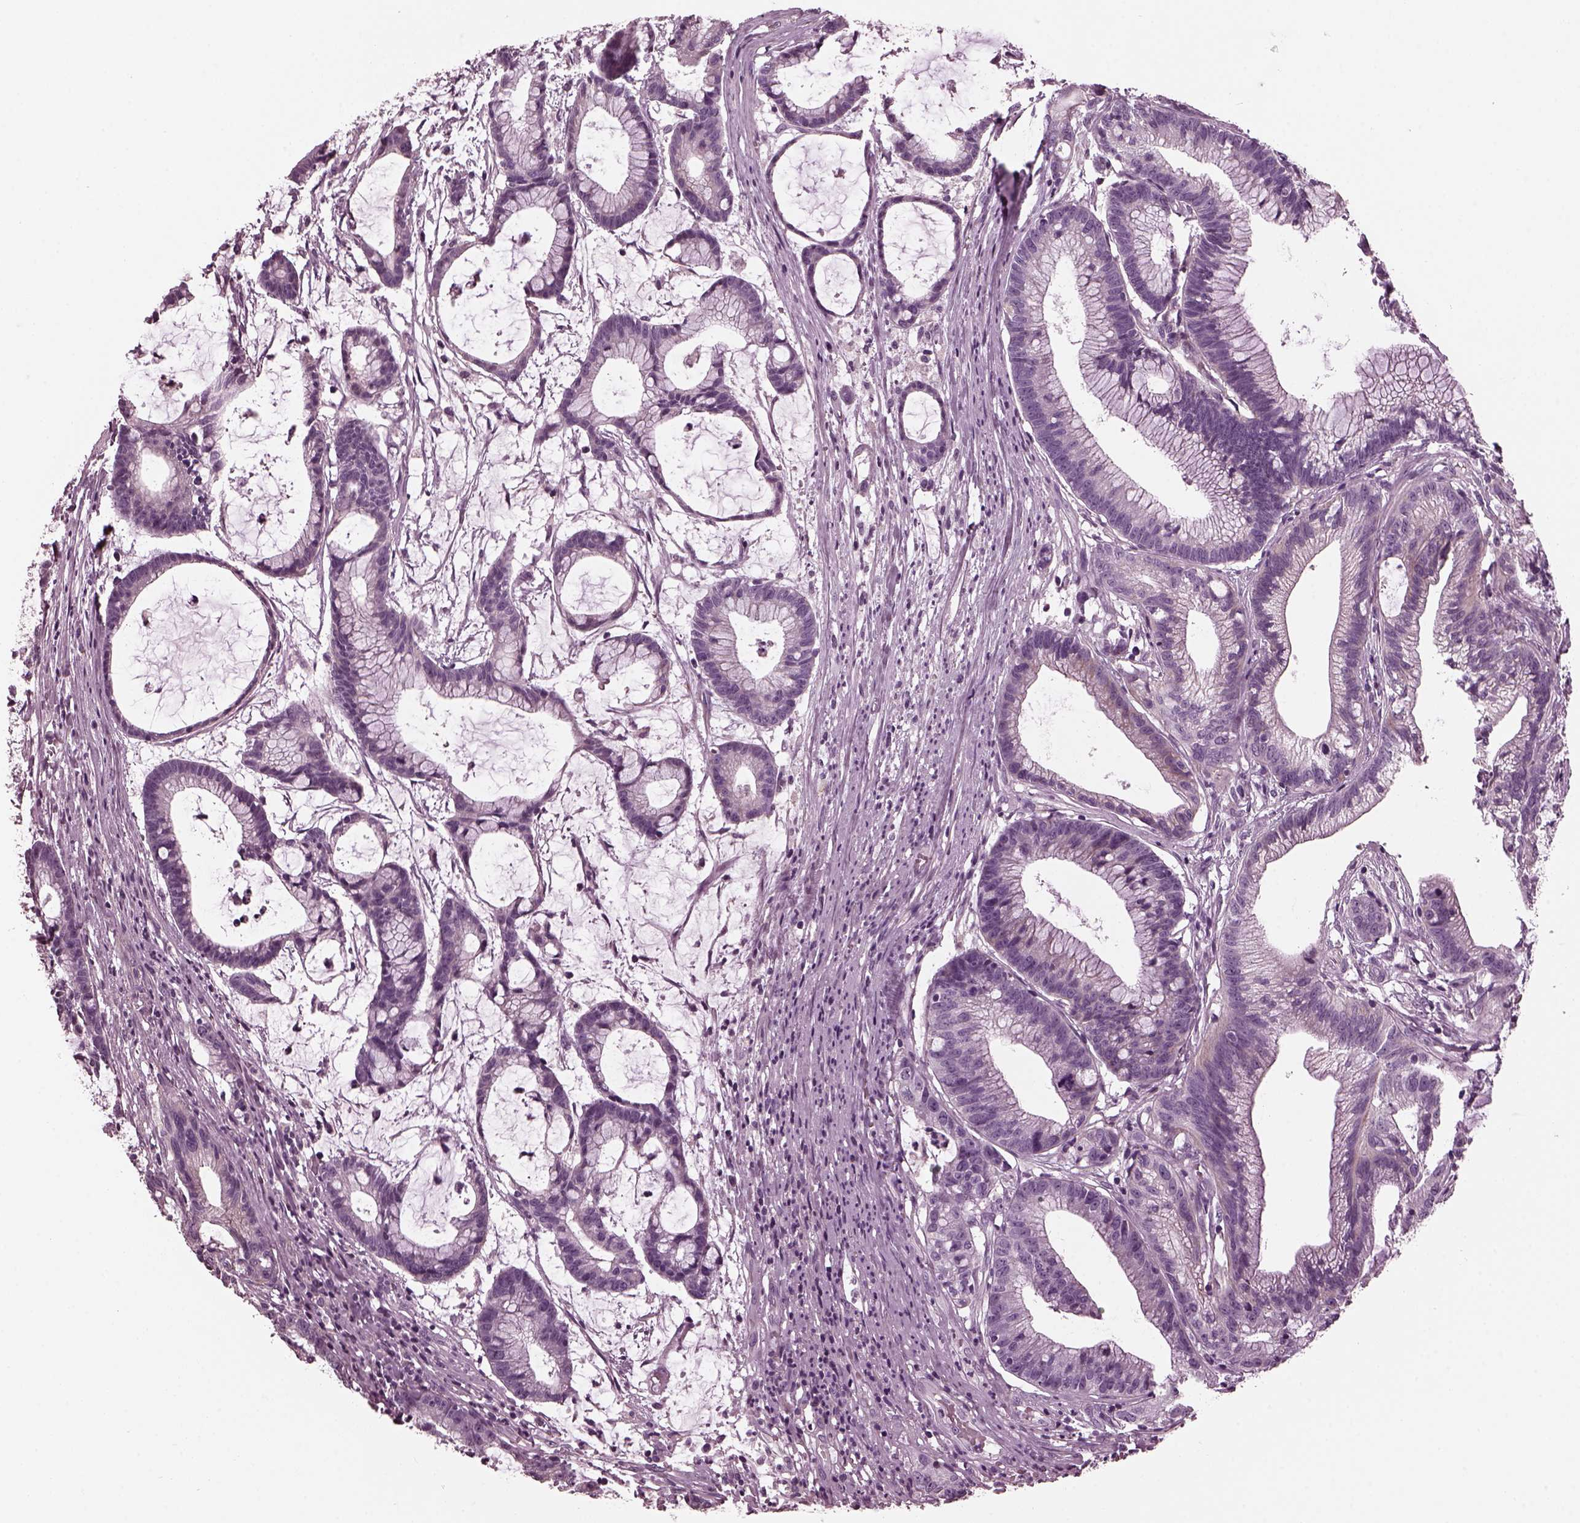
{"staining": {"intensity": "negative", "quantity": "none", "location": "none"}, "tissue": "colorectal cancer", "cell_type": "Tumor cells", "image_type": "cancer", "snomed": [{"axis": "morphology", "description": "Adenocarcinoma, NOS"}, {"axis": "topography", "description": "Colon"}], "caption": "Colorectal cancer (adenocarcinoma) was stained to show a protein in brown. There is no significant positivity in tumor cells.", "gene": "GDF11", "patient": {"sex": "female", "age": 78}}